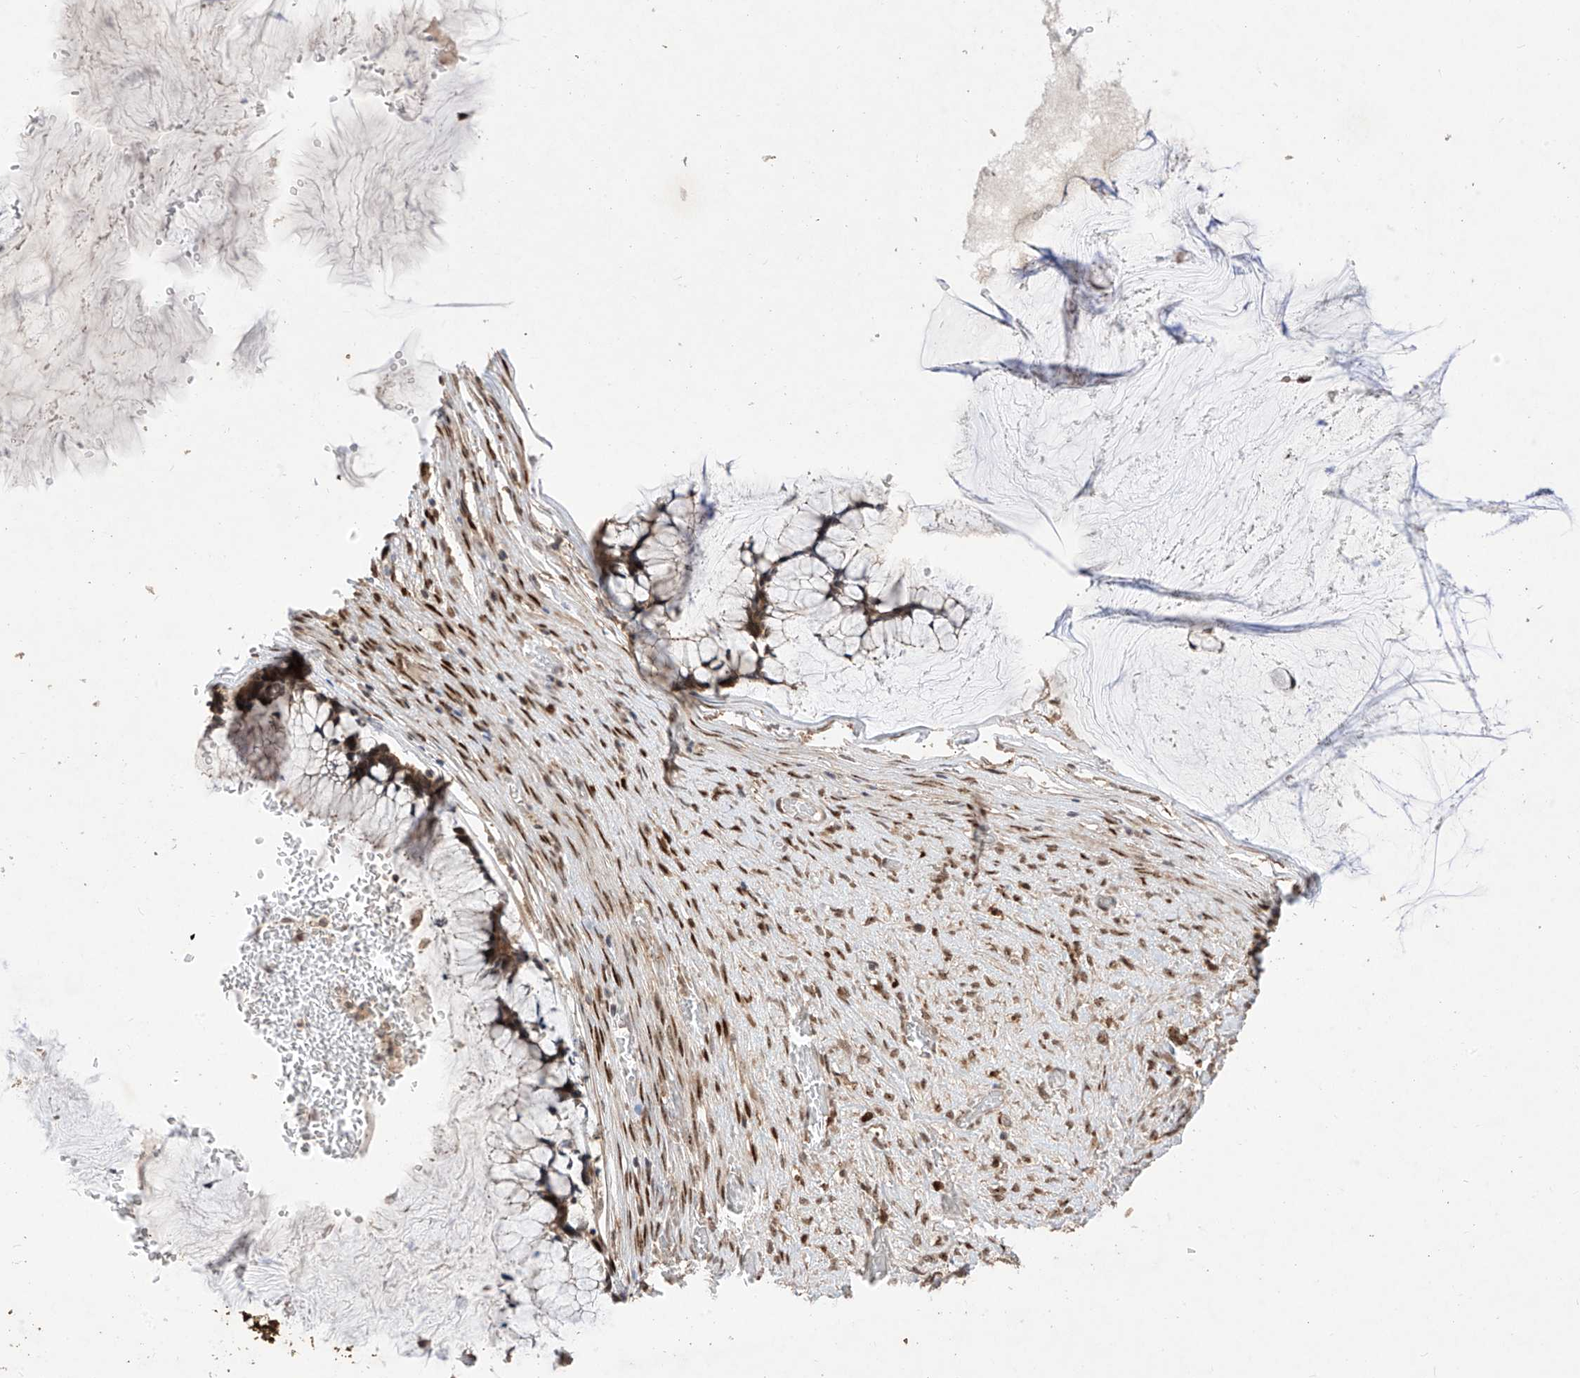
{"staining": {"intensity": "moderate", "quantity": ">75%", "location": "cytoplasmic/membranous,nuclear"}, "tissue": "ovarian cancer", "cell_type": "Tumor cells", "image_type": "cancer", "snomed": [{"axis": "morphology", "description": "Cystadenocarcinoma, mucinous, NOS"}, {"axis": "topography", "description": "Ovary"}], "caption": "Brown immunohistochemical staining in ovarian mucinous cystadenocarcinoma reveals moderate cytoplasmic/membranous and nuclear positivity in about >75% of tumor cells. The protein is stained brown, and the nuclei are stained in blue (DAB (3,3'-diaminobenzidine) IHC with brightfield microscopy, high magnification).", "gene": "LATS1", "patient": {"sex": "female", "age": 42}}